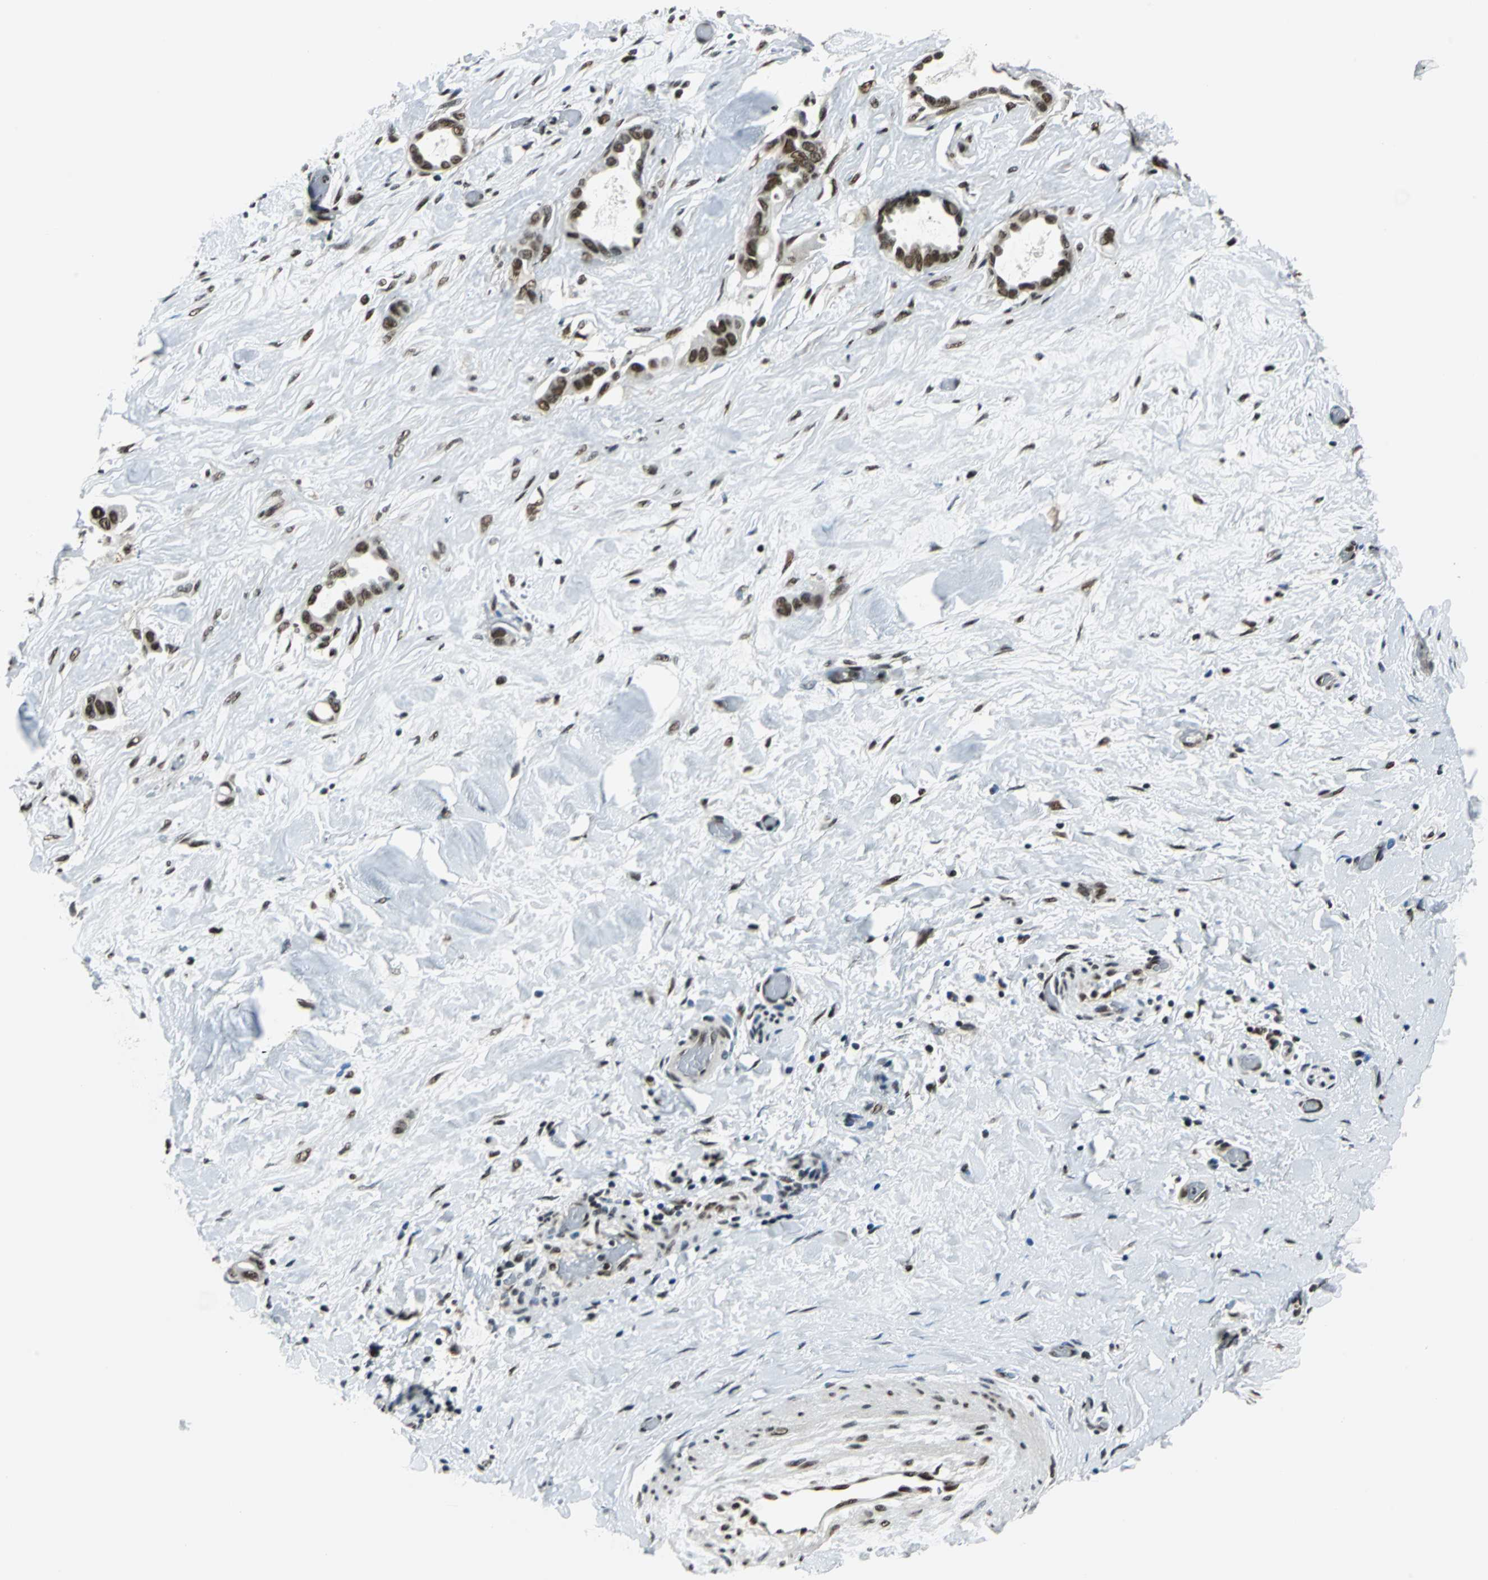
{"staining": {"intensity": "strong", "quantity": ">75%", "location": "nuclear"}, "tissue": "liver cancer", "cell_type": "Tumor cells", "image_type": "cancer", "snomed": [{"axis": "morphology", "description": "Cholangiocarcinoma"}, {"axis": "topography", "description": "Liver"}], "caption": "Tumor cells reveal high levels of strong nuclear staining in about >75% of cells in cholangiocarcinoma (liver).", "gene": "RBM14", "patient": {"sex": "female", "age": 65}}